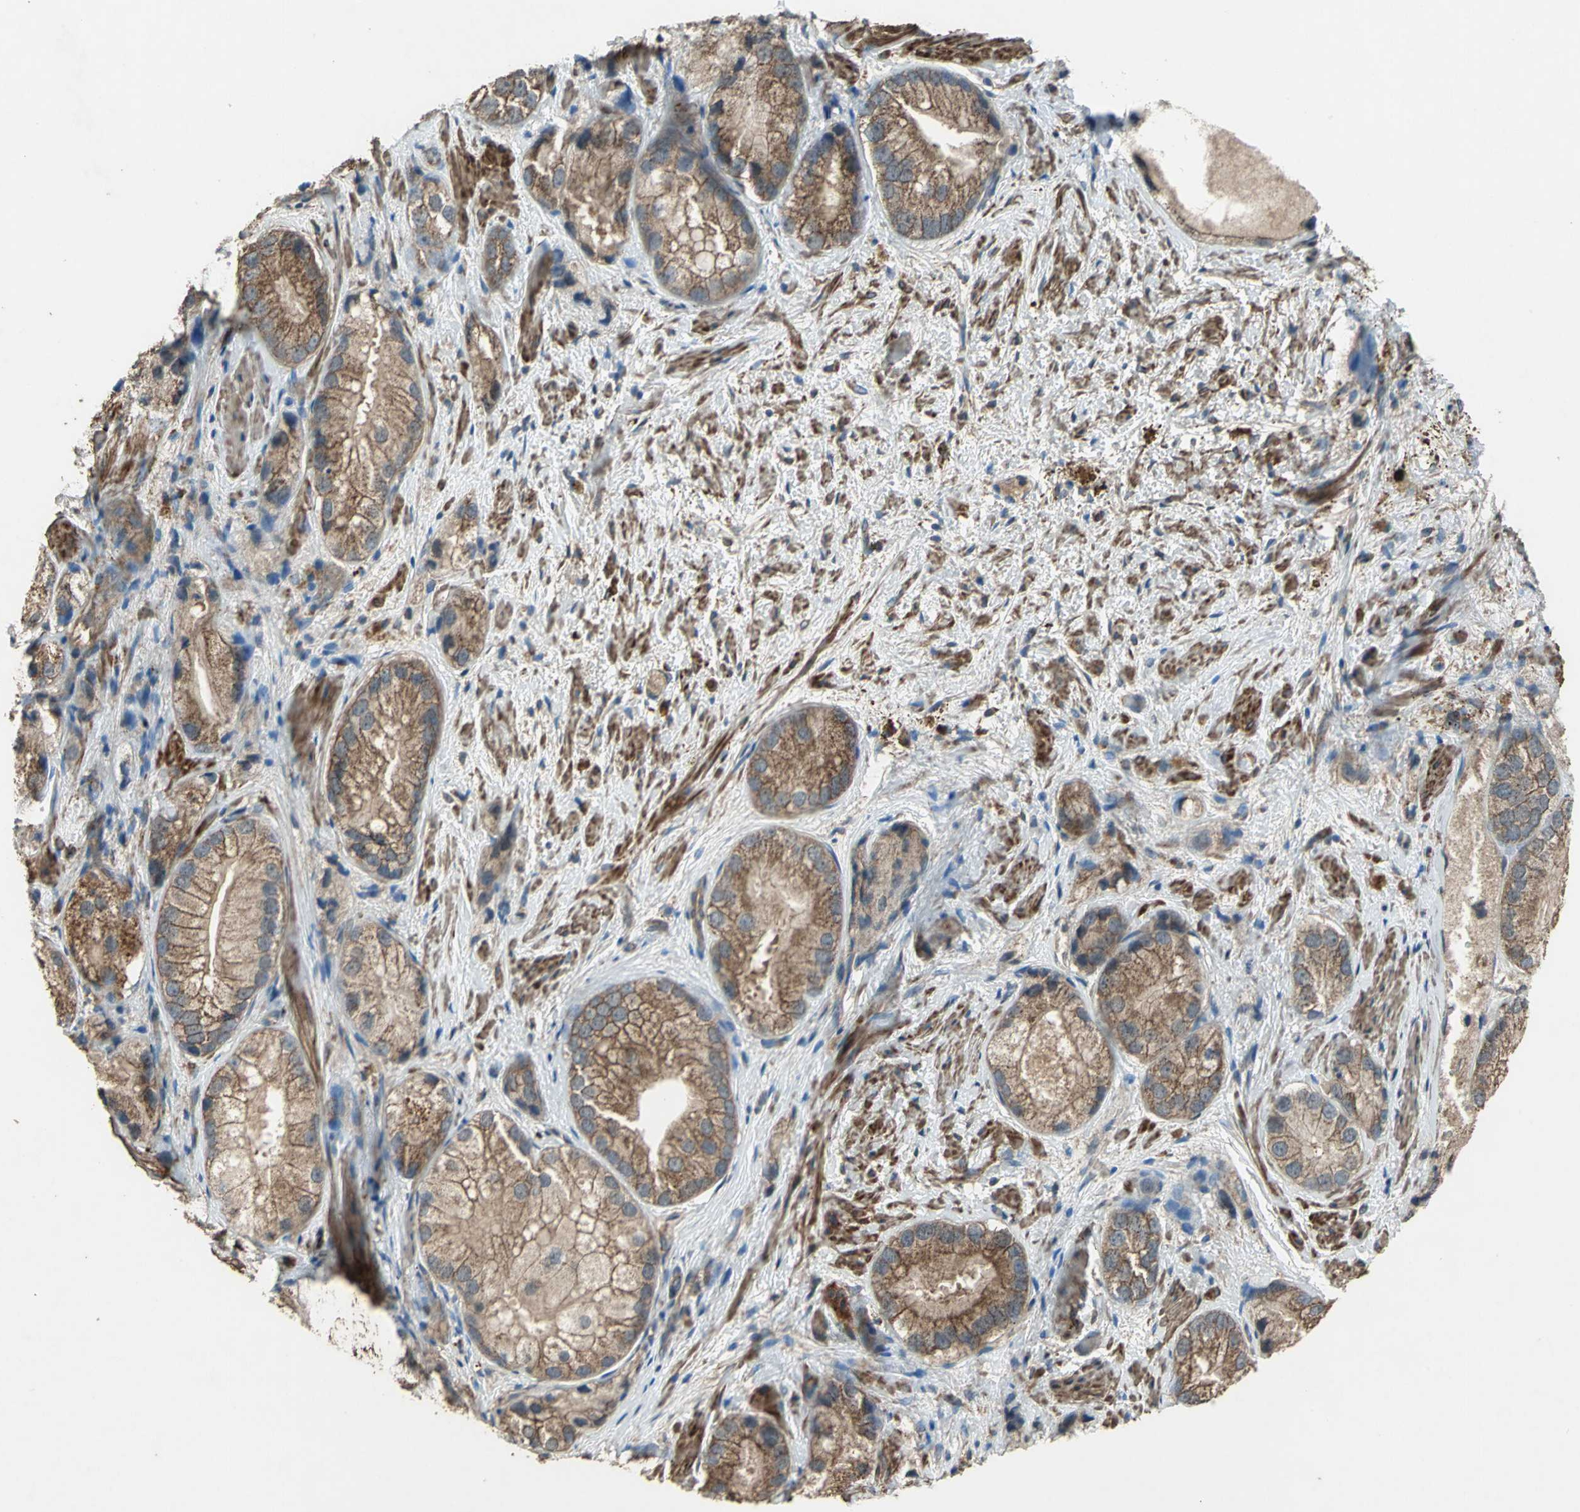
{"staining": {"intensity": "strong", "quantity": ">75%", "location": "cytoplasmic/membranous"}, "tissue": "prostate cancer", "cell_type": "Tumor cells", "image_type": "cancer", "snomed": [{"axis": "morphology", "description": "Adenocarcinoma, Low grade"}, {"axis": "topography", "description": "Prostate"}], "caption": "Approximately >75% of tumor cells in low-grade adenocarcinoma (prostate) exhibit strong cytoplasmic/membranous protein positivity as visualized by brown immunohistochemical staining.", "gene": "POLRMT", "patient": {"sex": "male", "age": 69}}